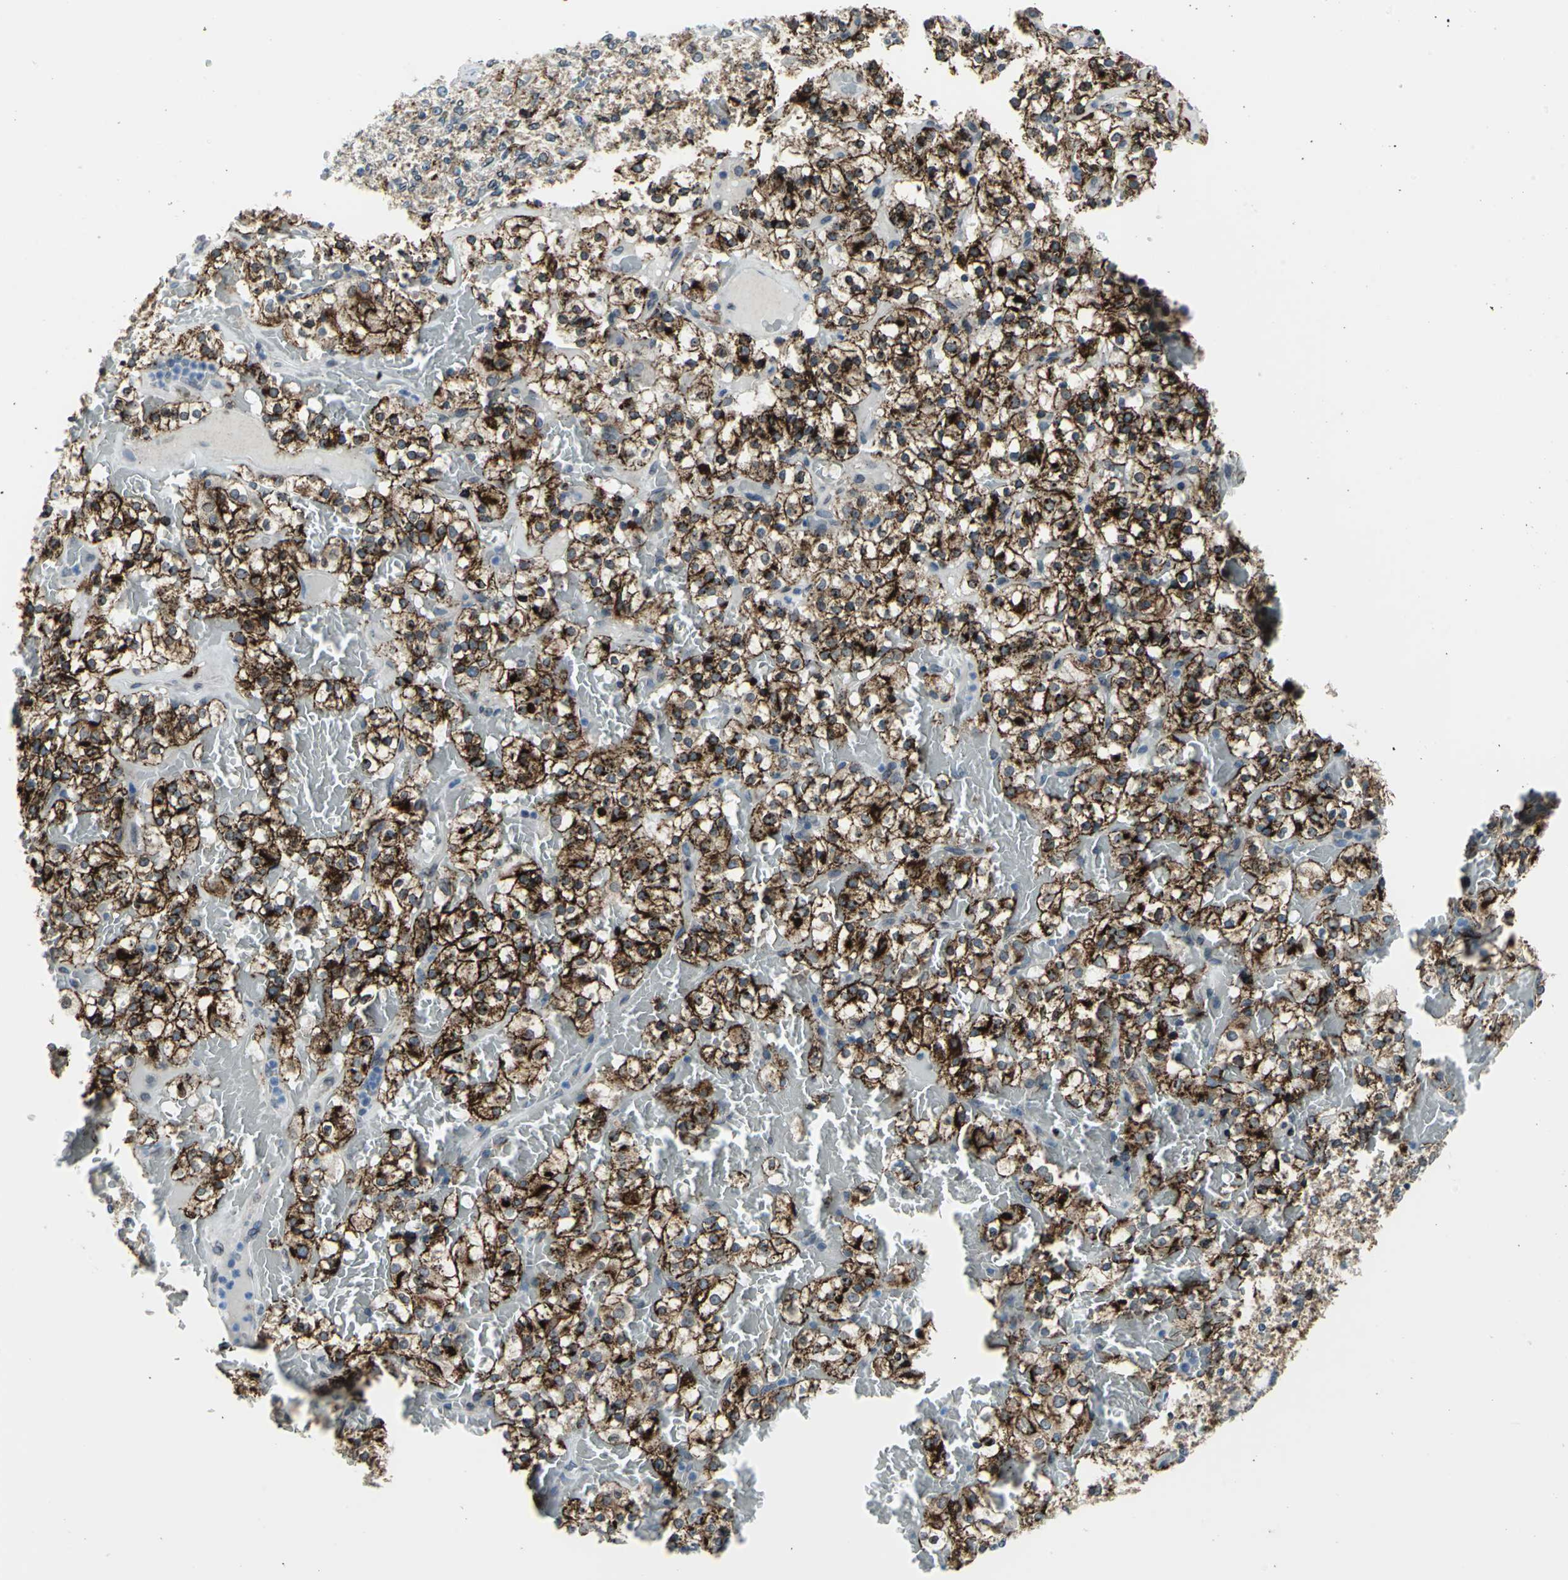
{"staining": {"intensity": "strong", "quantity": ">75%", "location": "cytoplasmic/membranous"}, "tissue": "renal cancer", "cell_type": "Tumor cells", "image_type": "cancer", "snomed": [{"axis": "morphology", "description": "Normal tissue, NOS"}, {"axis": "morphology", "description": "Adenocarcinoma, NOS"}, {"axis": "topography", "description": "Kidney"}], "caption": "IHC (DAB) staining of human renal adenocarcinoma demonstrates strong cytoplasmic/membranous protein expression in about >75% of tumor cells.", "gene": "SNUPN", "patient": {"sex": "female", "age": 72}}